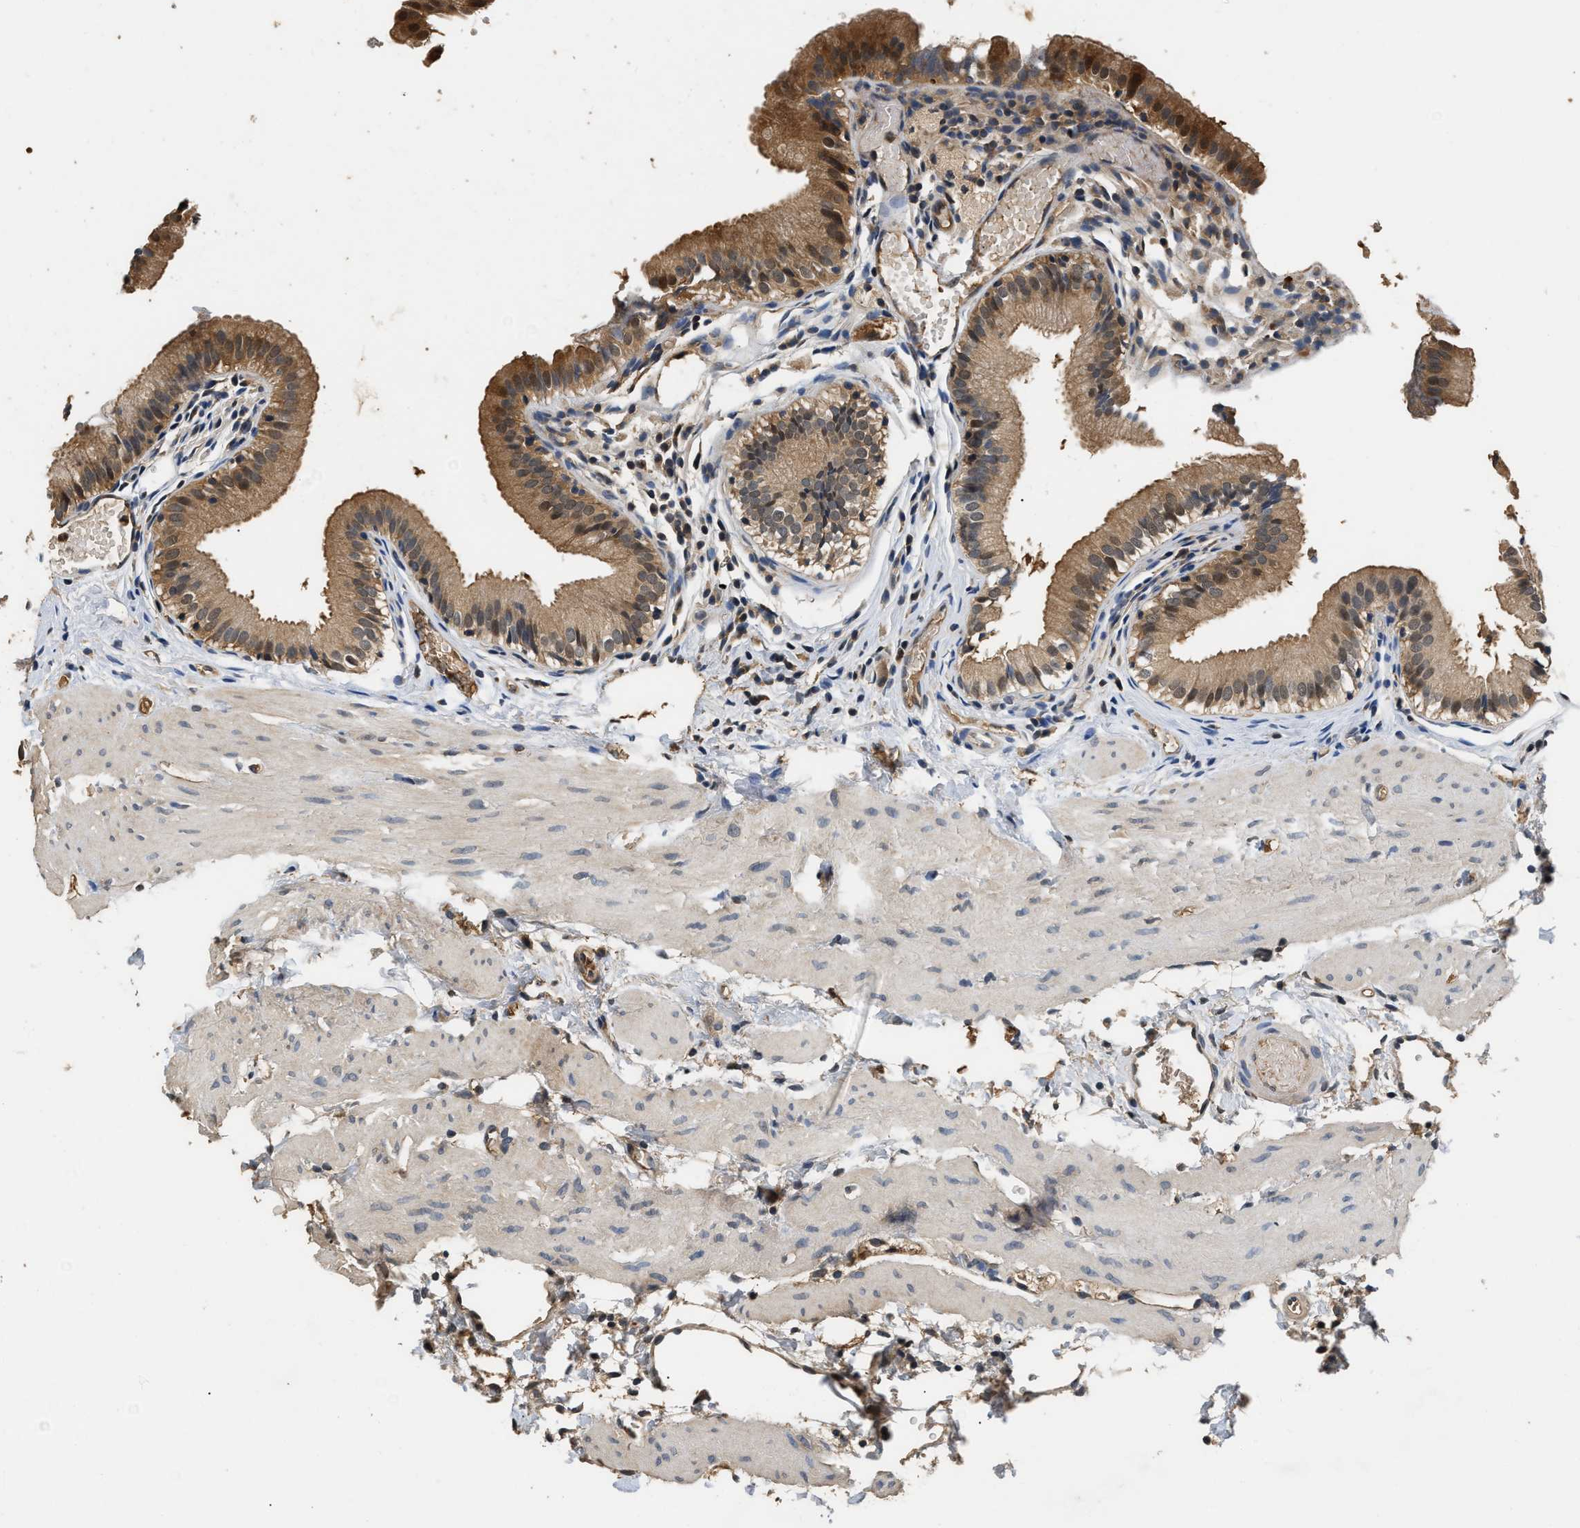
{"staining": {"intensity": "moderate", "quantity": ">75%", "location": "cytoplasmic/membranous"}, "tissue": "gallbladder", "cell_type": "Glandular cells", "image_type": "normal", "snomed": [{"axis": "morphology", "description": "Normal tissue, NOS"}, {"axis": "topography", "description": "Gallbladder"}], "caption": "Immunohistochemical staining of normal gallbladder exhibits moderate cytoplasmic/membranous protein expression in approximately >75% of glandular cells.", "gene": "GPI", "patient": {"sex": "female", "age": 26}}